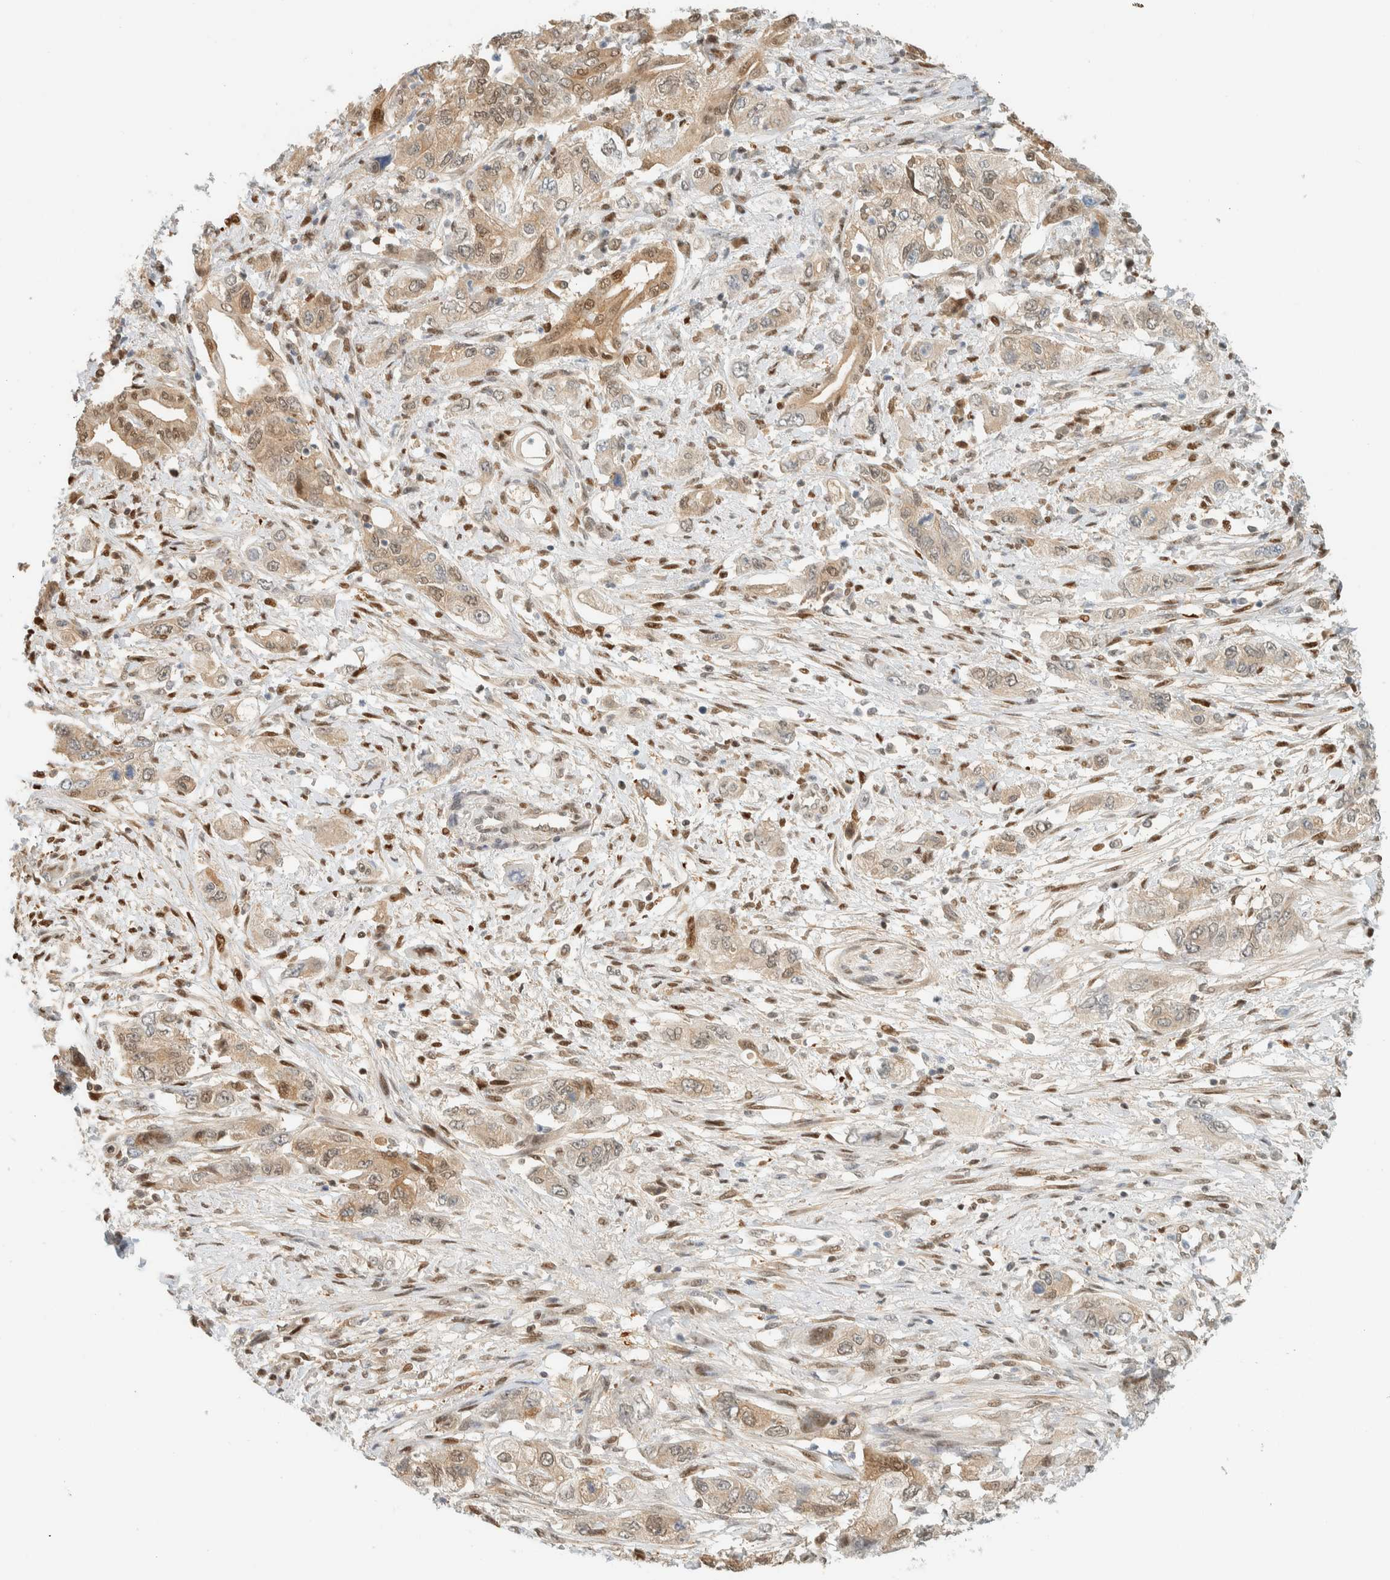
{"staining": {"intensity": "weak", "quantity": ">75%", "location": "cytoplasmic/membranous,nuclear"}, "tissue": "pancreatic cancer", "cell_type": "Tumor cells", "image_type": "cancer", "snomed": [{"axis": "morphology", "description": "Adenocarcinoma, NOS"}, {"axis": "topography", "description": "Pancreas"}], "caption": "This image shows pancreatic adenocarcinoma stained with immunohistochemistry (IHC) to label a protein in brown. The cytoplasmic/membranous and nuclear of tumor cells show weak positivity for the protein. Nuclei are counter-stained blue.", "gene": "ZBTB37", "patient": {"sex": "female", "age": 73}}